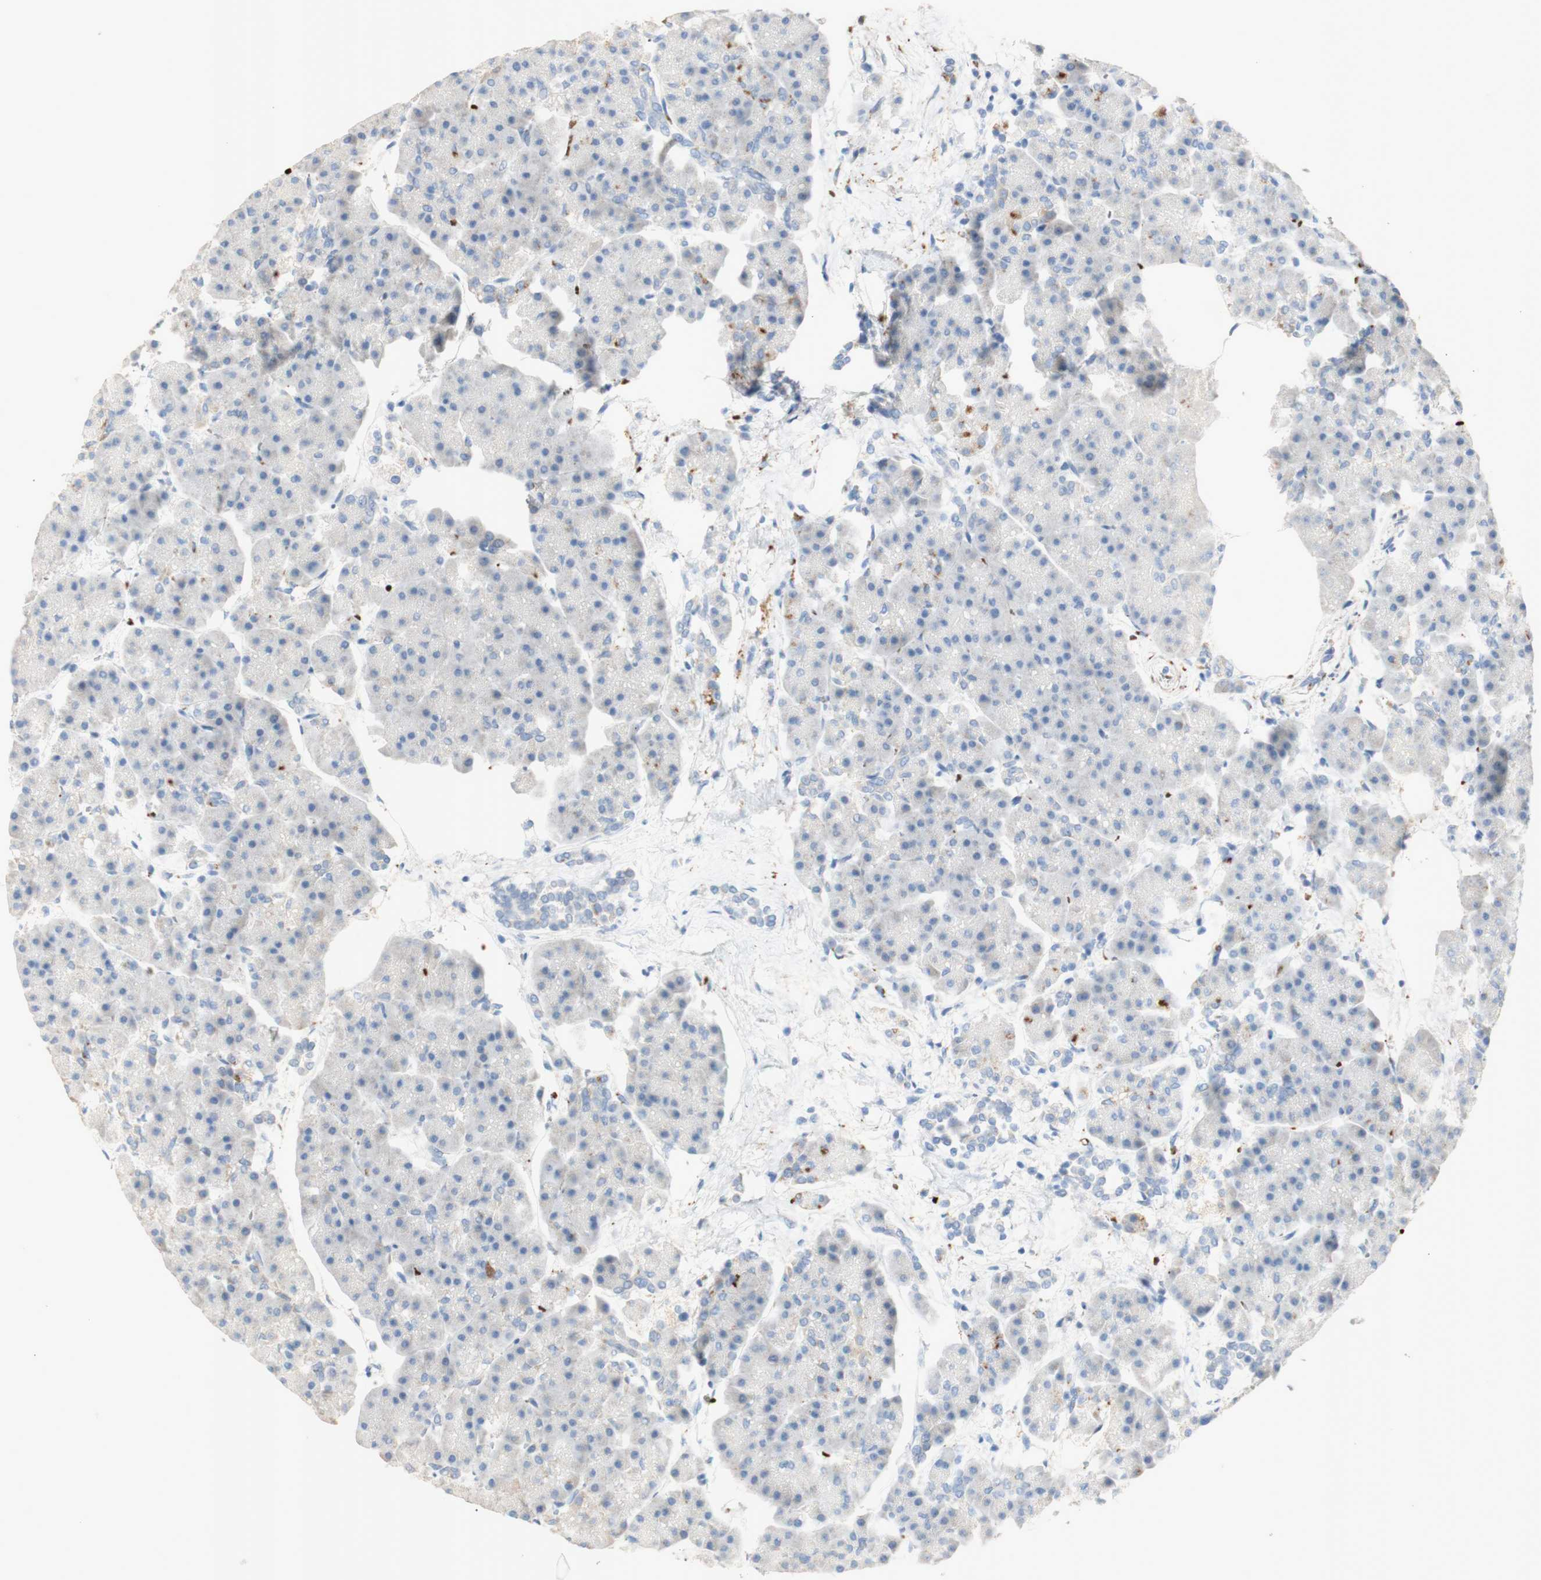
{"staining": {"intensity": "negative", "quantity": "none", "location": "none"}, "tissue": "pancreas", "cell_type": "Exocrine glandular cells", "image_type": "normal", "snomed": [{"axis": "morphology", "description": "Normal tissue, NOS"}, {"axis": "topography", "description": "Pancreas"}], "caption": "IHC photomicrograph of unremarkable pancreas stained for a protein (brown), which exhibits no positivity in exocrine glandular cells. (DAB immunohistochemistry (IHC) visualized using brightfield microscopy, high magnification).", "gene": "GAN", "patient": {"sex": "female", "age": 70}}